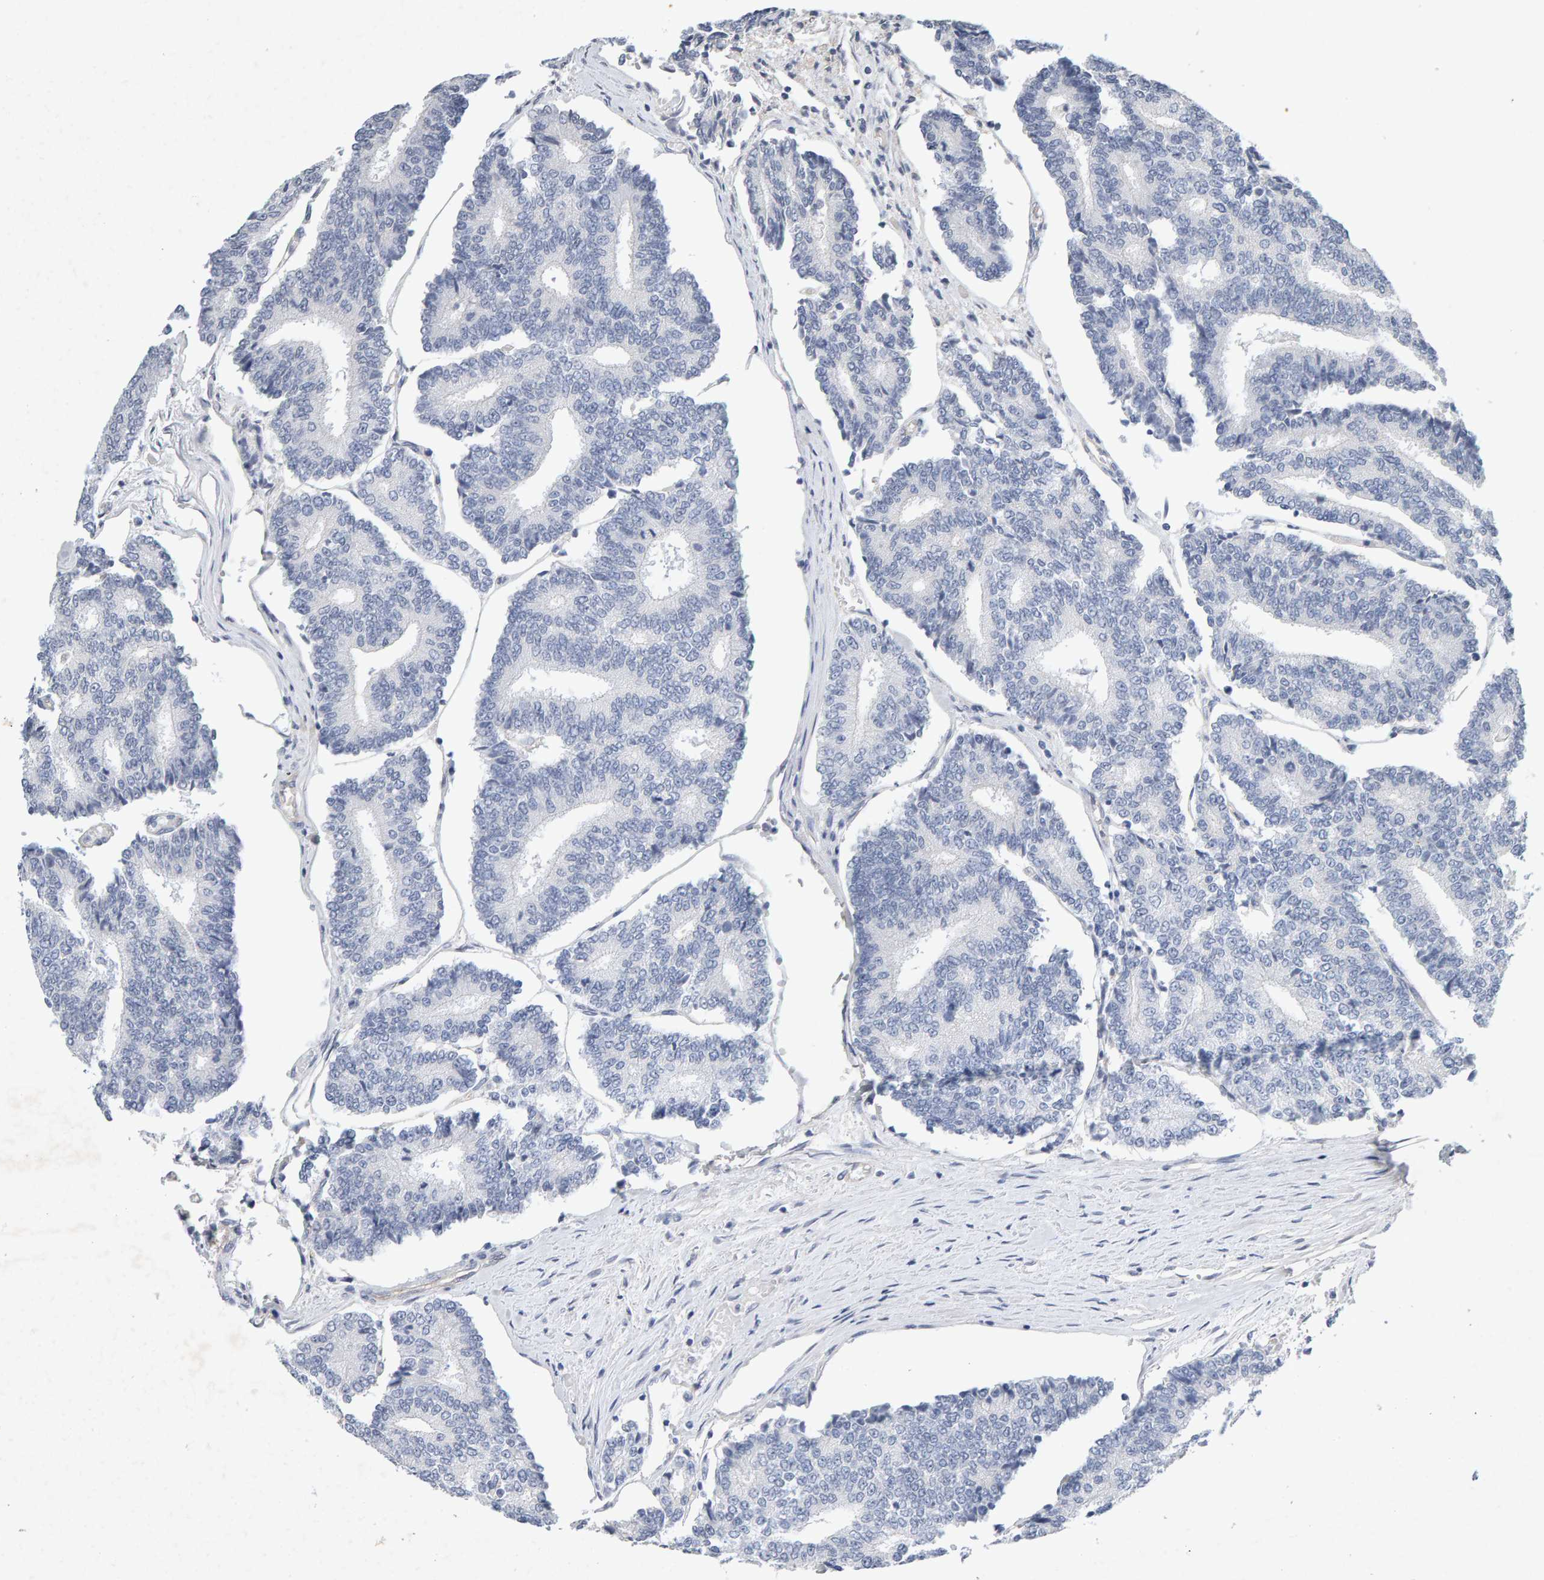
{"staining": {"intensity": "negative", "quantity": "none", "location": "none"}, "tissue": "prostate cancer", "cell_type": "Tumor cells", "image_type": "cancer", "snomed": [{"axis": "morphology", "description": "Normal tissue, NOS"}, {"axis": "morphology", "description": "Adenocarcinoma, High grade"}, {"axis": "topography", "description": "Prostate"}, {"axis": "topography", "description": "Seminal veicle"}], "caption": "An image of prostate cancer stained for a protein displays no brown staining in tumor cells. (DAB (3,3'-diaminobenzidine) immunohistochemistry with hematoxylin counter stain).", "gene": "PTPRM", "patient": {"sex": "male", "age": 55}}